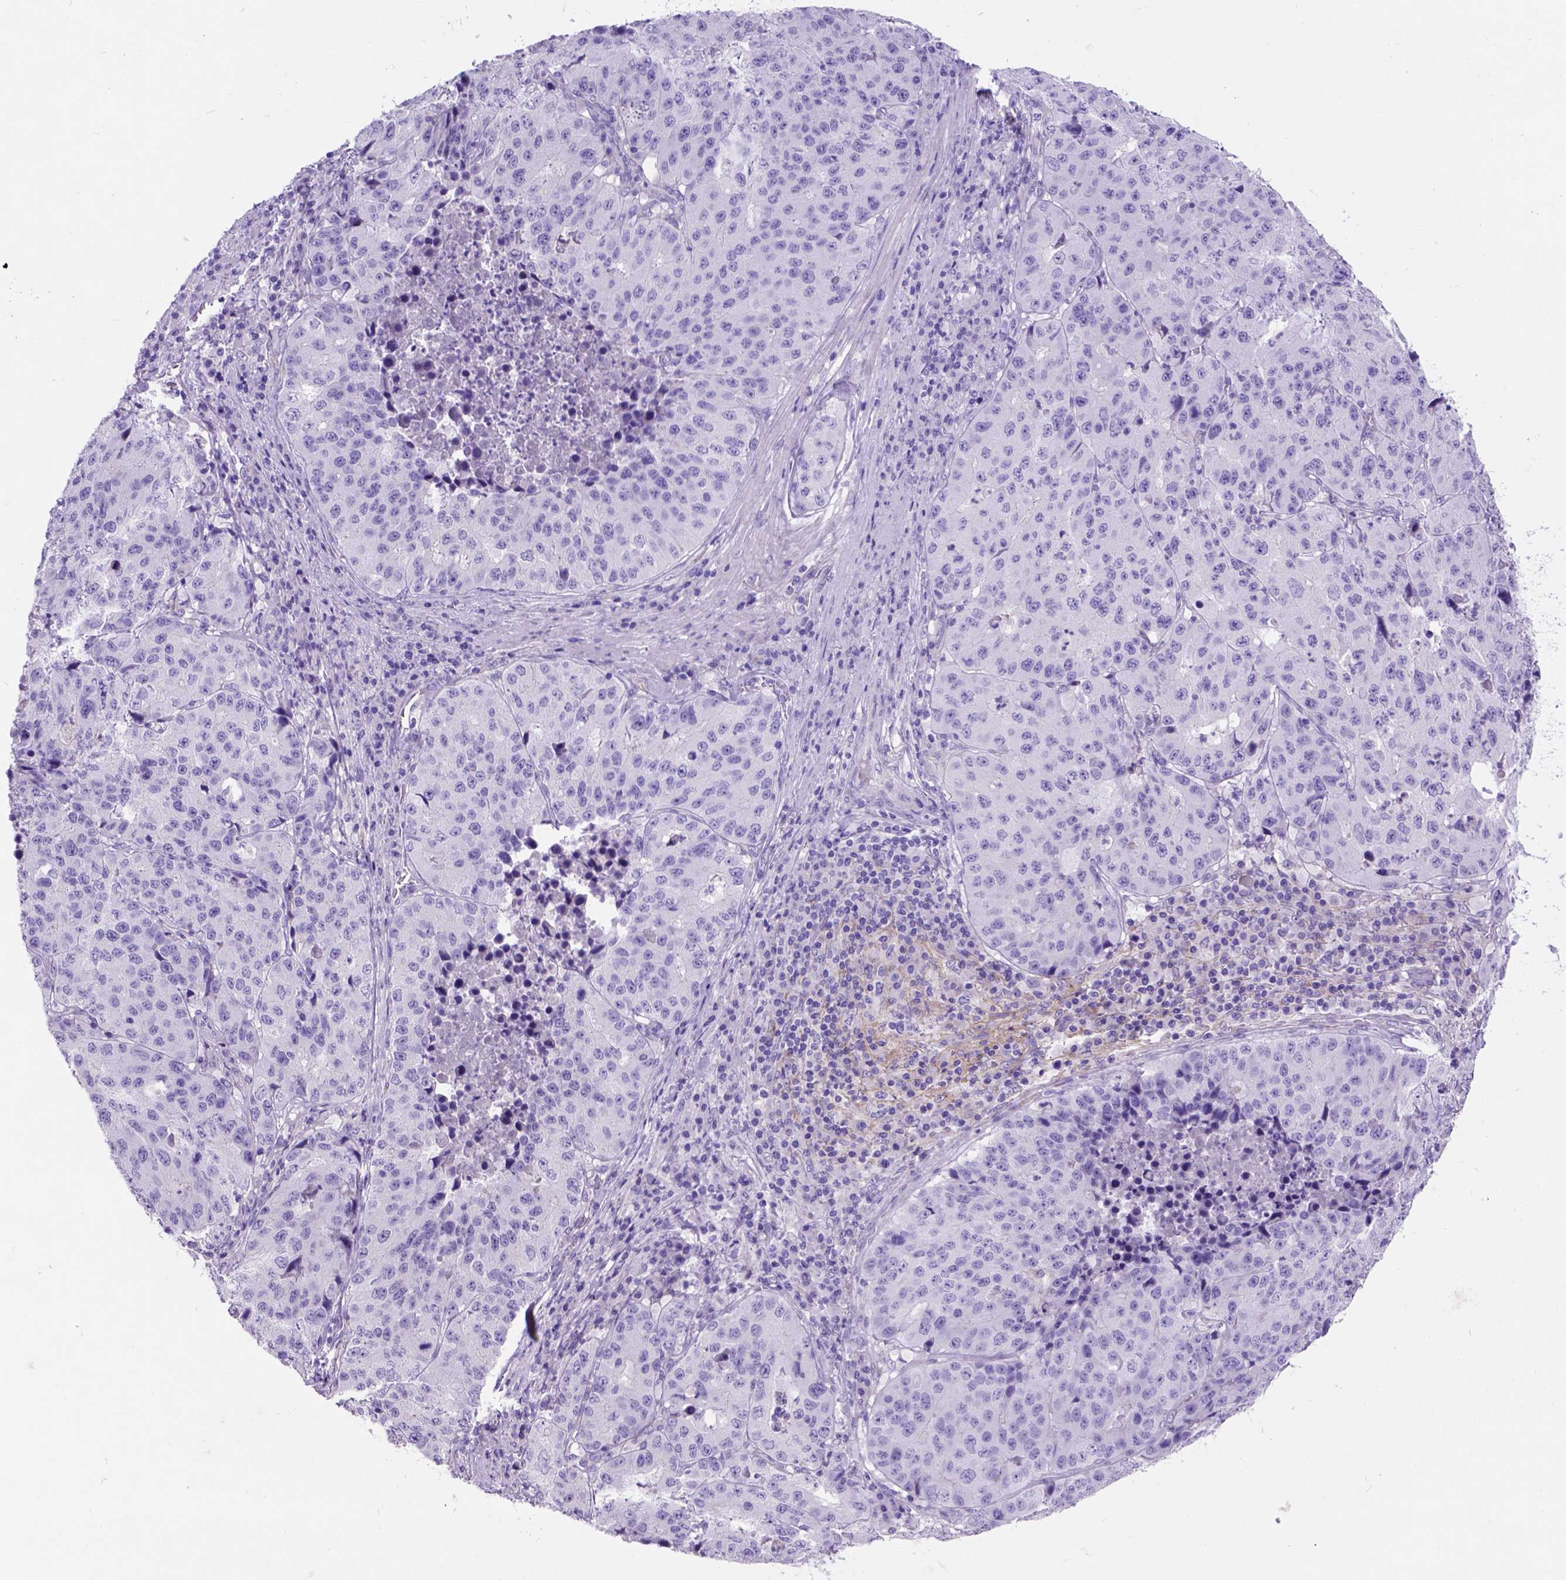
{"staining": {"intensity": "negative", "quantity": "none", "location": "none"}, "tissue": "stomach cancer", "cell_type": "Tumor cells", "image_type": "cancer", "snomed": [{"axis": "morphology", "description": "Adenocarcinoma, NOS"}, {"axis": "topography", "description": "Stomach"}], "caption": "Image shows no significant protein positivity in tumor cells of stomach cancer (adenocarcinoma).", "gene": "EGFR", "patient": {"sex": "male", "age": 71}}